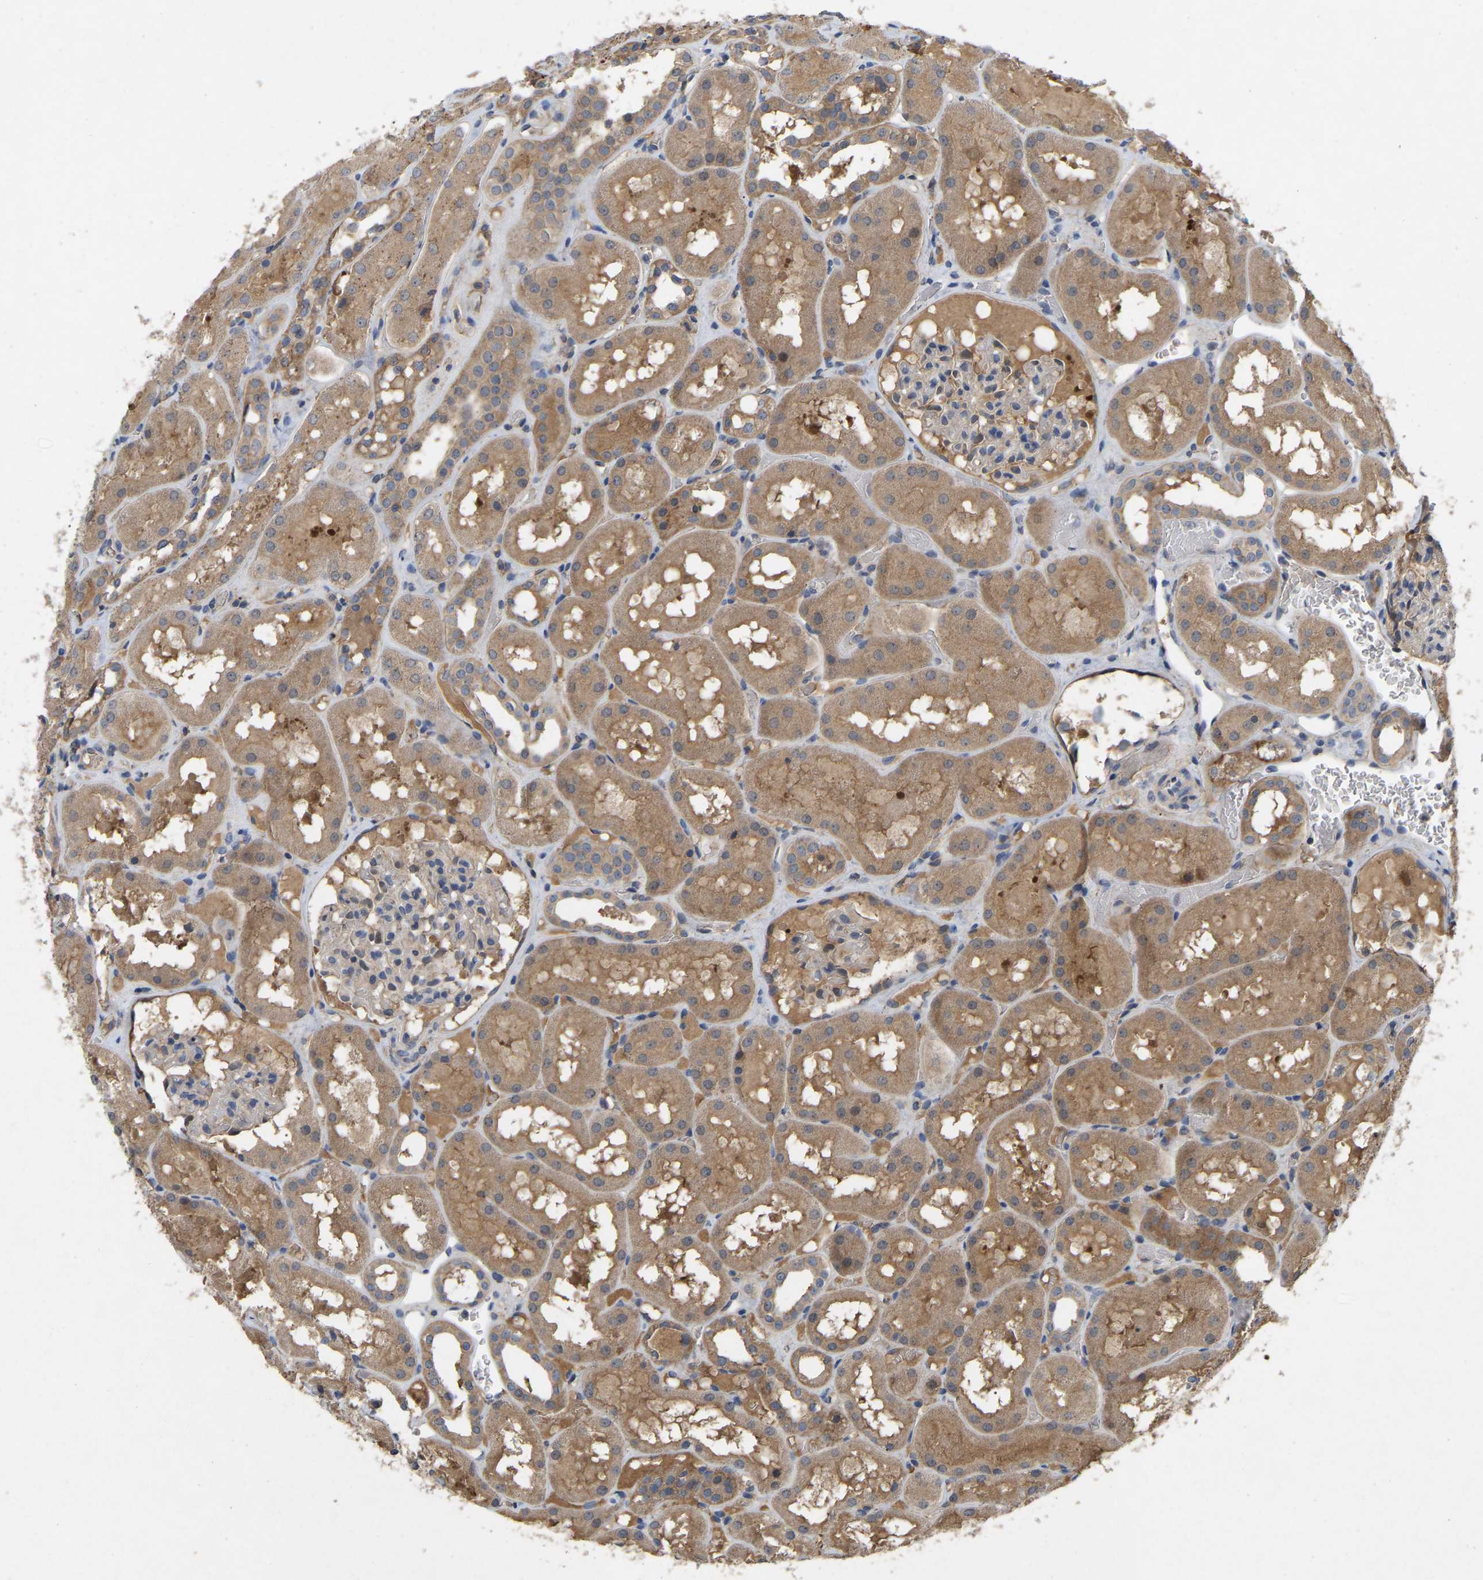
{"staining": {"intensity": "weak", "quantity": "<25%", "location": "cytoplasmic/membranous"}, "tissue": "kidney", "cell_type": "Cells in glomeruli", "image_type": "normal", "snomed": [{"axis": "morphology", "description": "Normal tissue, NOS"}, {"axis": "topography", "description": "Kidney"}, {"axis": "topography", "description": "Urinary bladder"}], "caption": "DAB immunohistochemical staining of unremarkable human kidney demonstrates no significant expression in cells in glomeruli.", "gene": "LPAR2", "patient": {"sex": "male", "age": 16}}